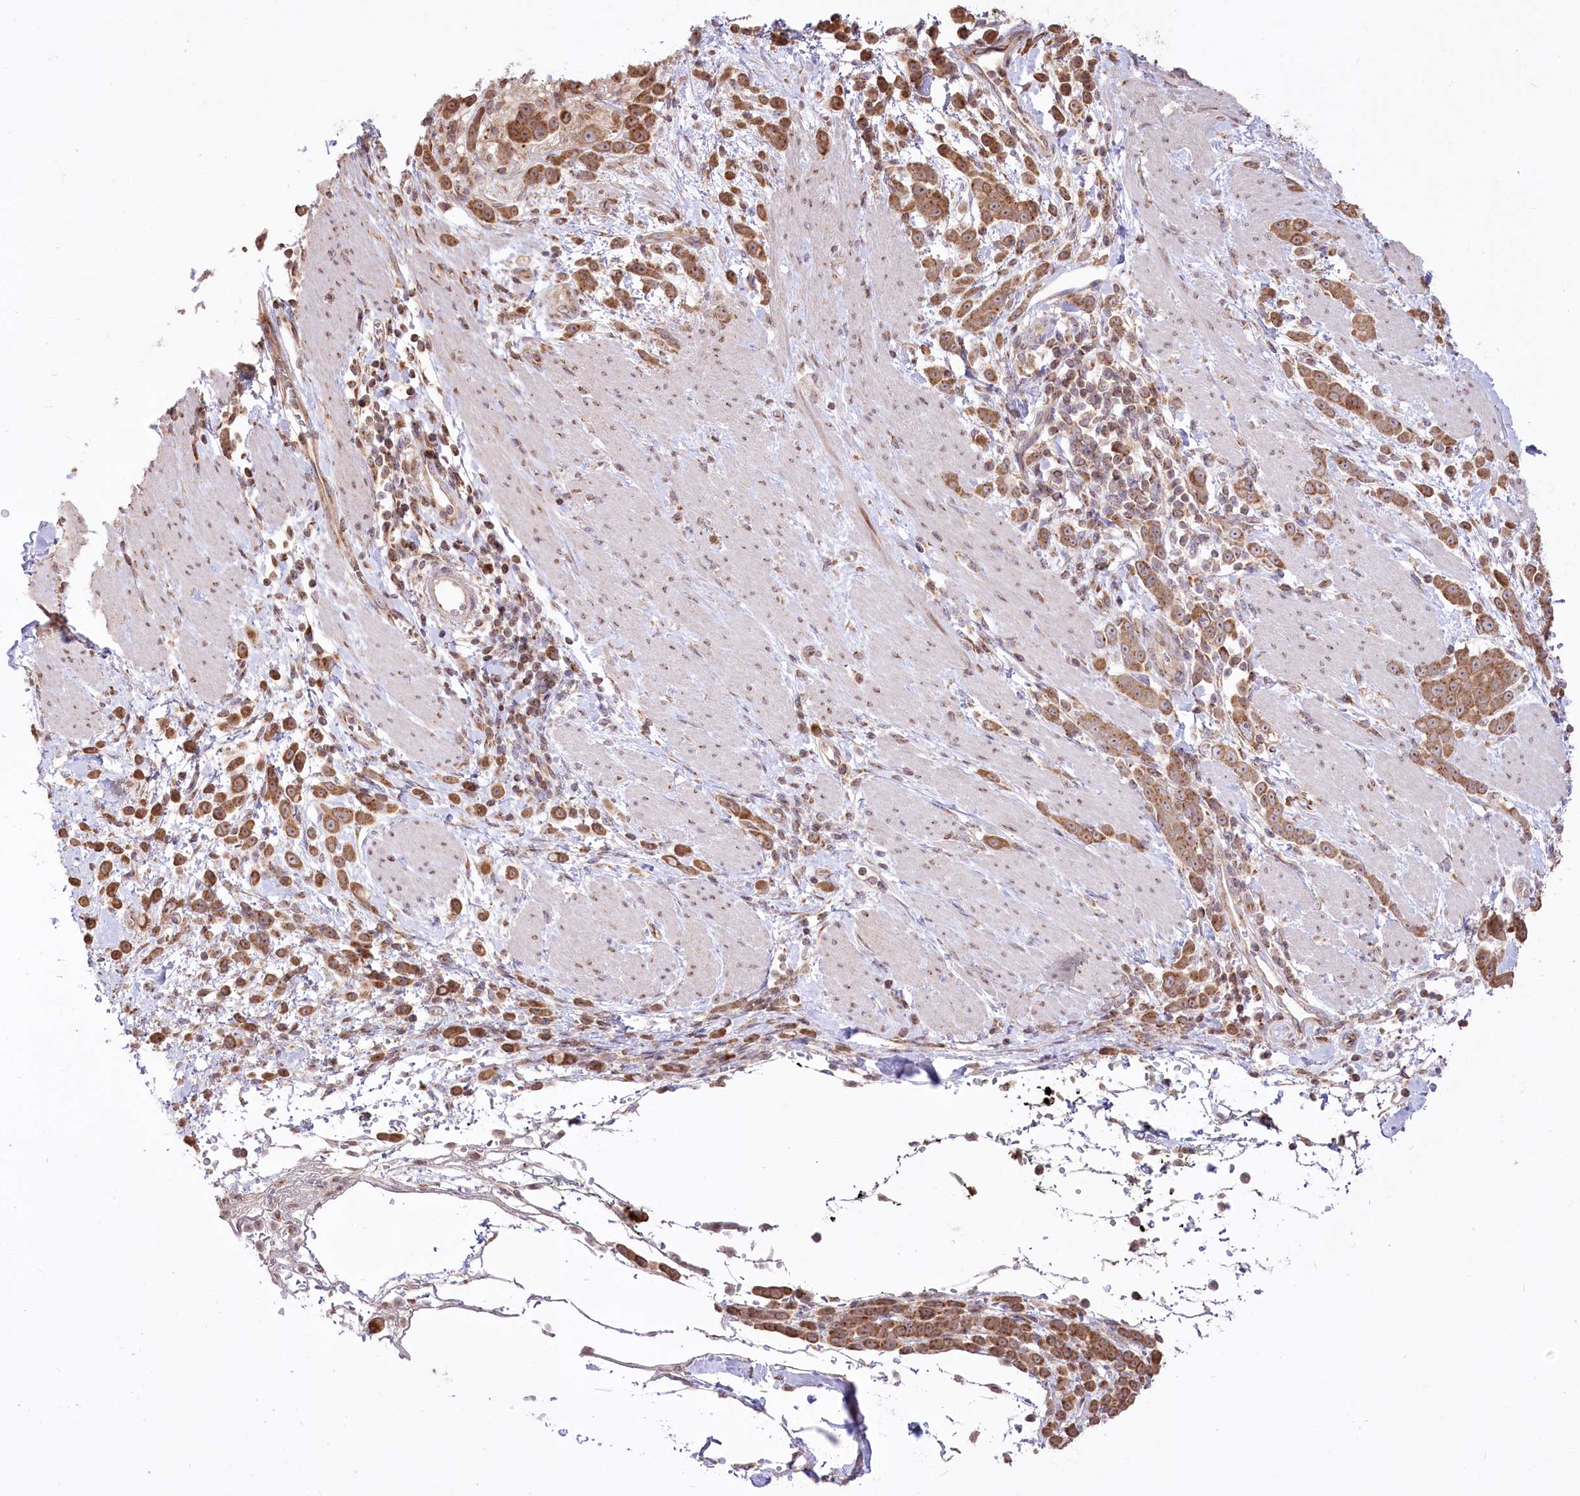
{"staining": {"intensity": "moderate", "quantity": ">75%", "location": "cytoplasmic/membranous"}, "tissue": "pancreatic cancer", "cell_type": "Tumor cells", "image_type": "cancer", "snomed": [{"axis": "morphology", "description": "Normal tissue, NOS"}, {"axis": "morphology", "description": "Adenocarcinoma, NOS"}, {"axis": "topography", "description": "Pancreas"}], "caption": "Adenocarcinoma (pancreatic) tissue exhibits moderate cytoplasmic/membranous positivity in about >75% of tumor cells, visualized by immunohistochemistry.", "gene": "STT3B", "patient": {"sex": "female", "age": 64}}